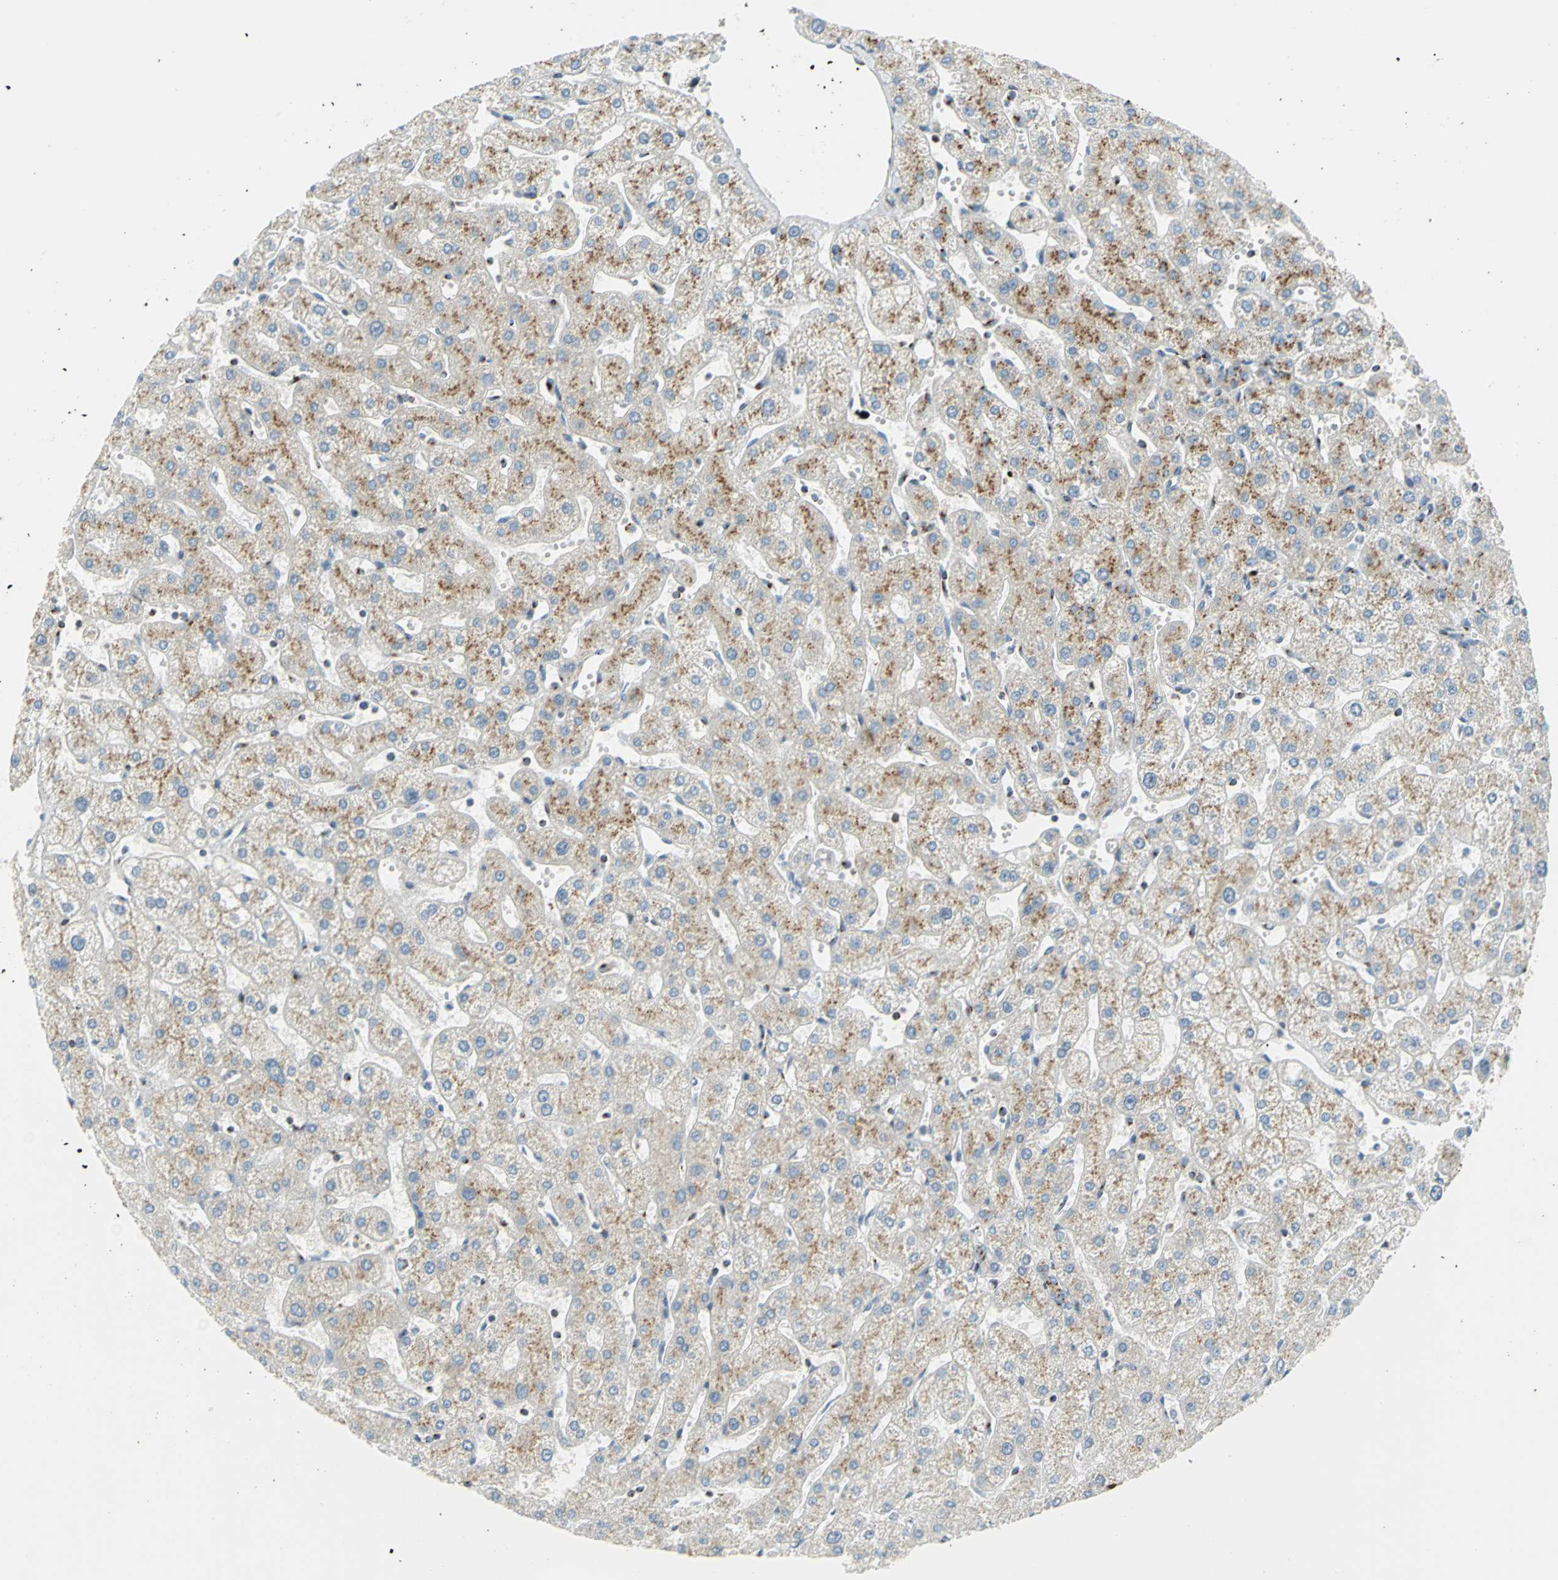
{"staining": {"intensity": "moderate", "quantity": ">75%", "location": "cytoplasmic/membranous"}, "tissue": "liver", "cell_type": "Cholangiocytes", "image_type": "normal", "snomed": [{"axis": "morphology", "description": "Normal tissue, NOS"}, {"axis": "topography", "description": "Liver"}], "caption": "Immunohistochemistry staining of normal liver, which exhibits medium levels of moderate cytoplasmic/membranous expression in approximately >75% of cholangiocytes indicating moderate cytoplasmic/membranous protein expression. The staining was performed using DAB (3,3'-diaminobenzidine) (brown) for protein detection and nuclei were counterstained in hematoxylin (blue).", "gene": "GPR3", "patient": {"sex": "male", "age": 67}}